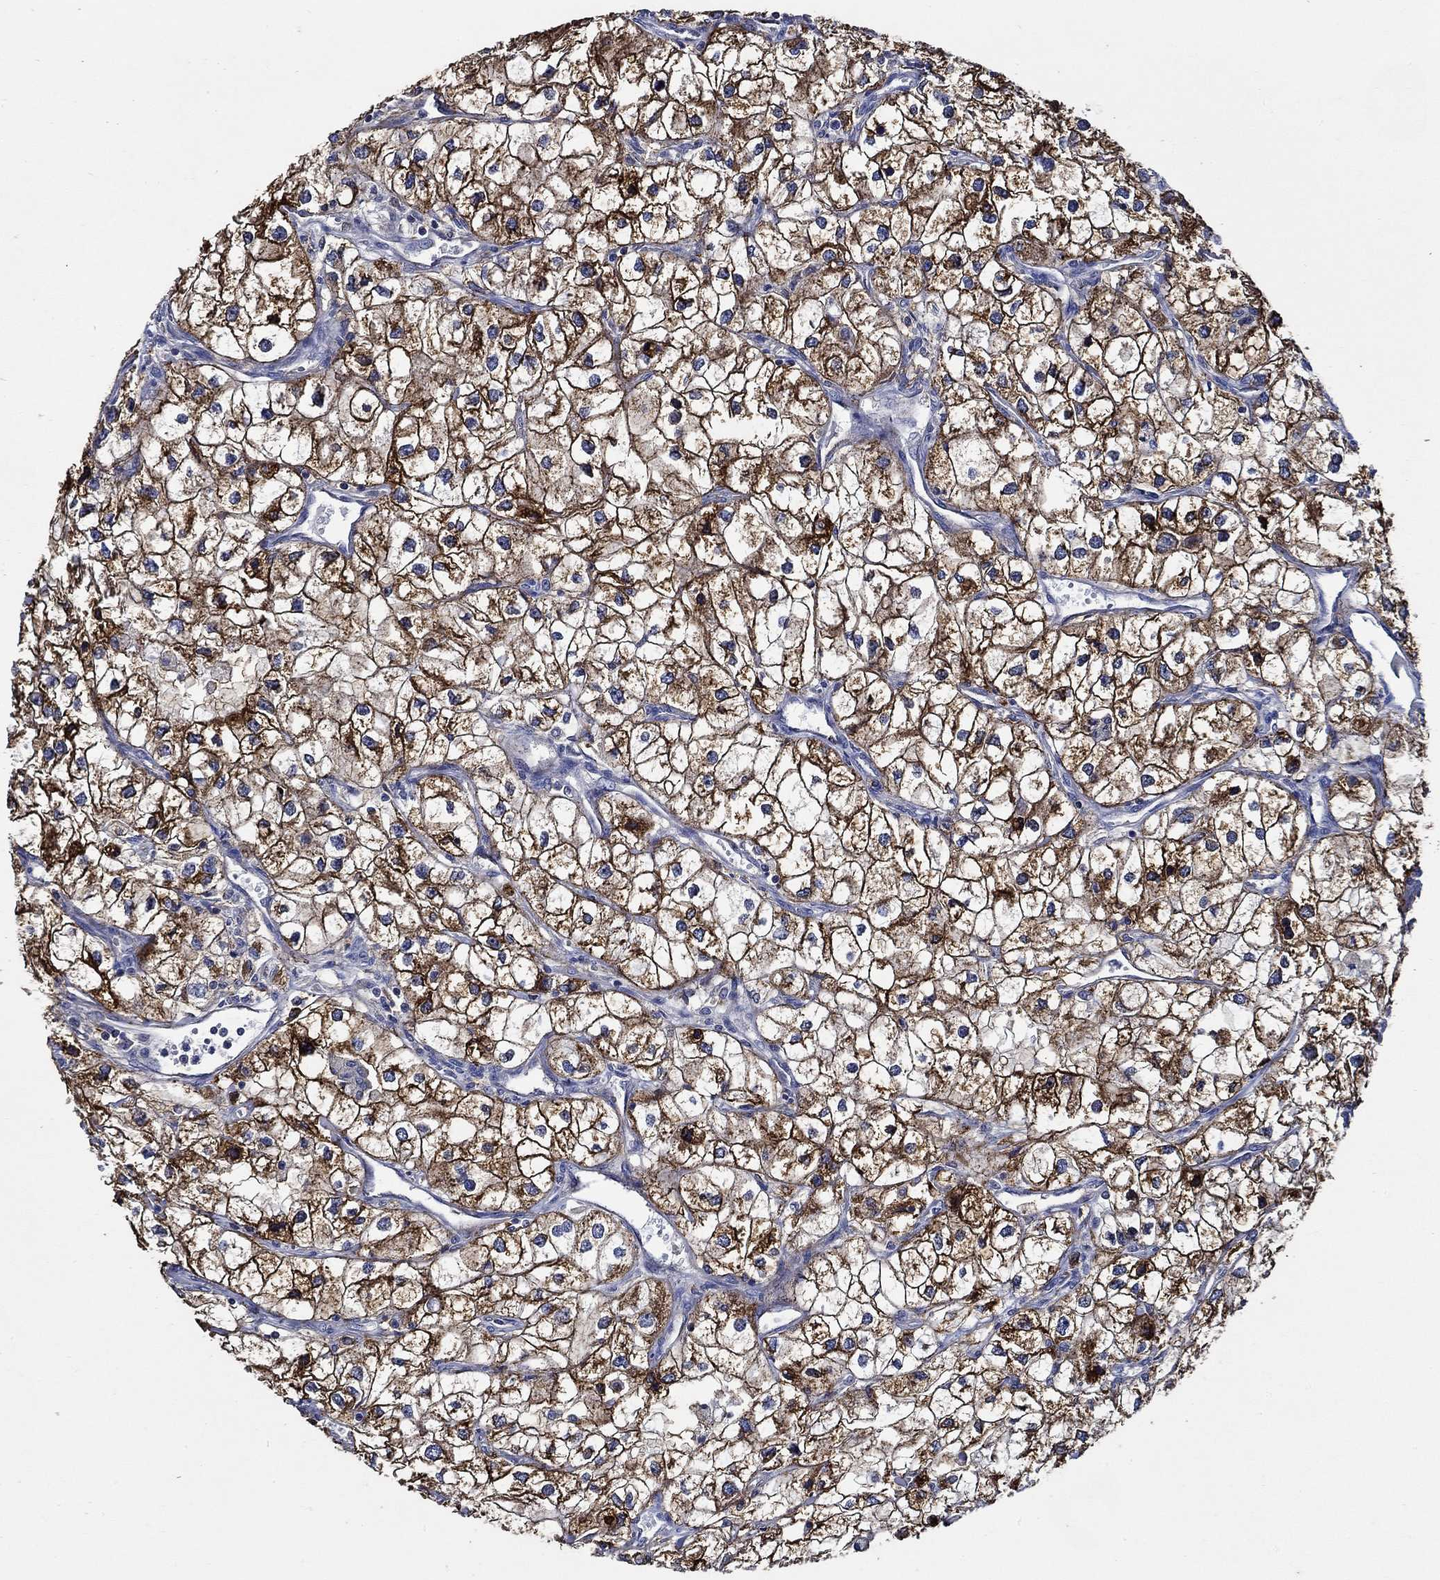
{"staining": {"intensity": "strong", "quantity": ">75%", "location": "cytoplasmic/membranous"}, "tissue": "renal cancer", "cell_type": "Tumor cells", "image_type": "cancer", "snomed": [{"axis": "morphology", "description": "Adenocarcinoma, NOS"}, {"axis": "topography", "description": "Kidney"}], "caption": "An immunohistochemistry (IHC) photomicrograph of neoplastic tissue is shown. Protein staining in brown highlights strong cytoplasmic/membranous positivity in renal adenocarcinoma within tumor cells.", "gene": "WDR53", "patient": {"sex": "male", "age": 59}}